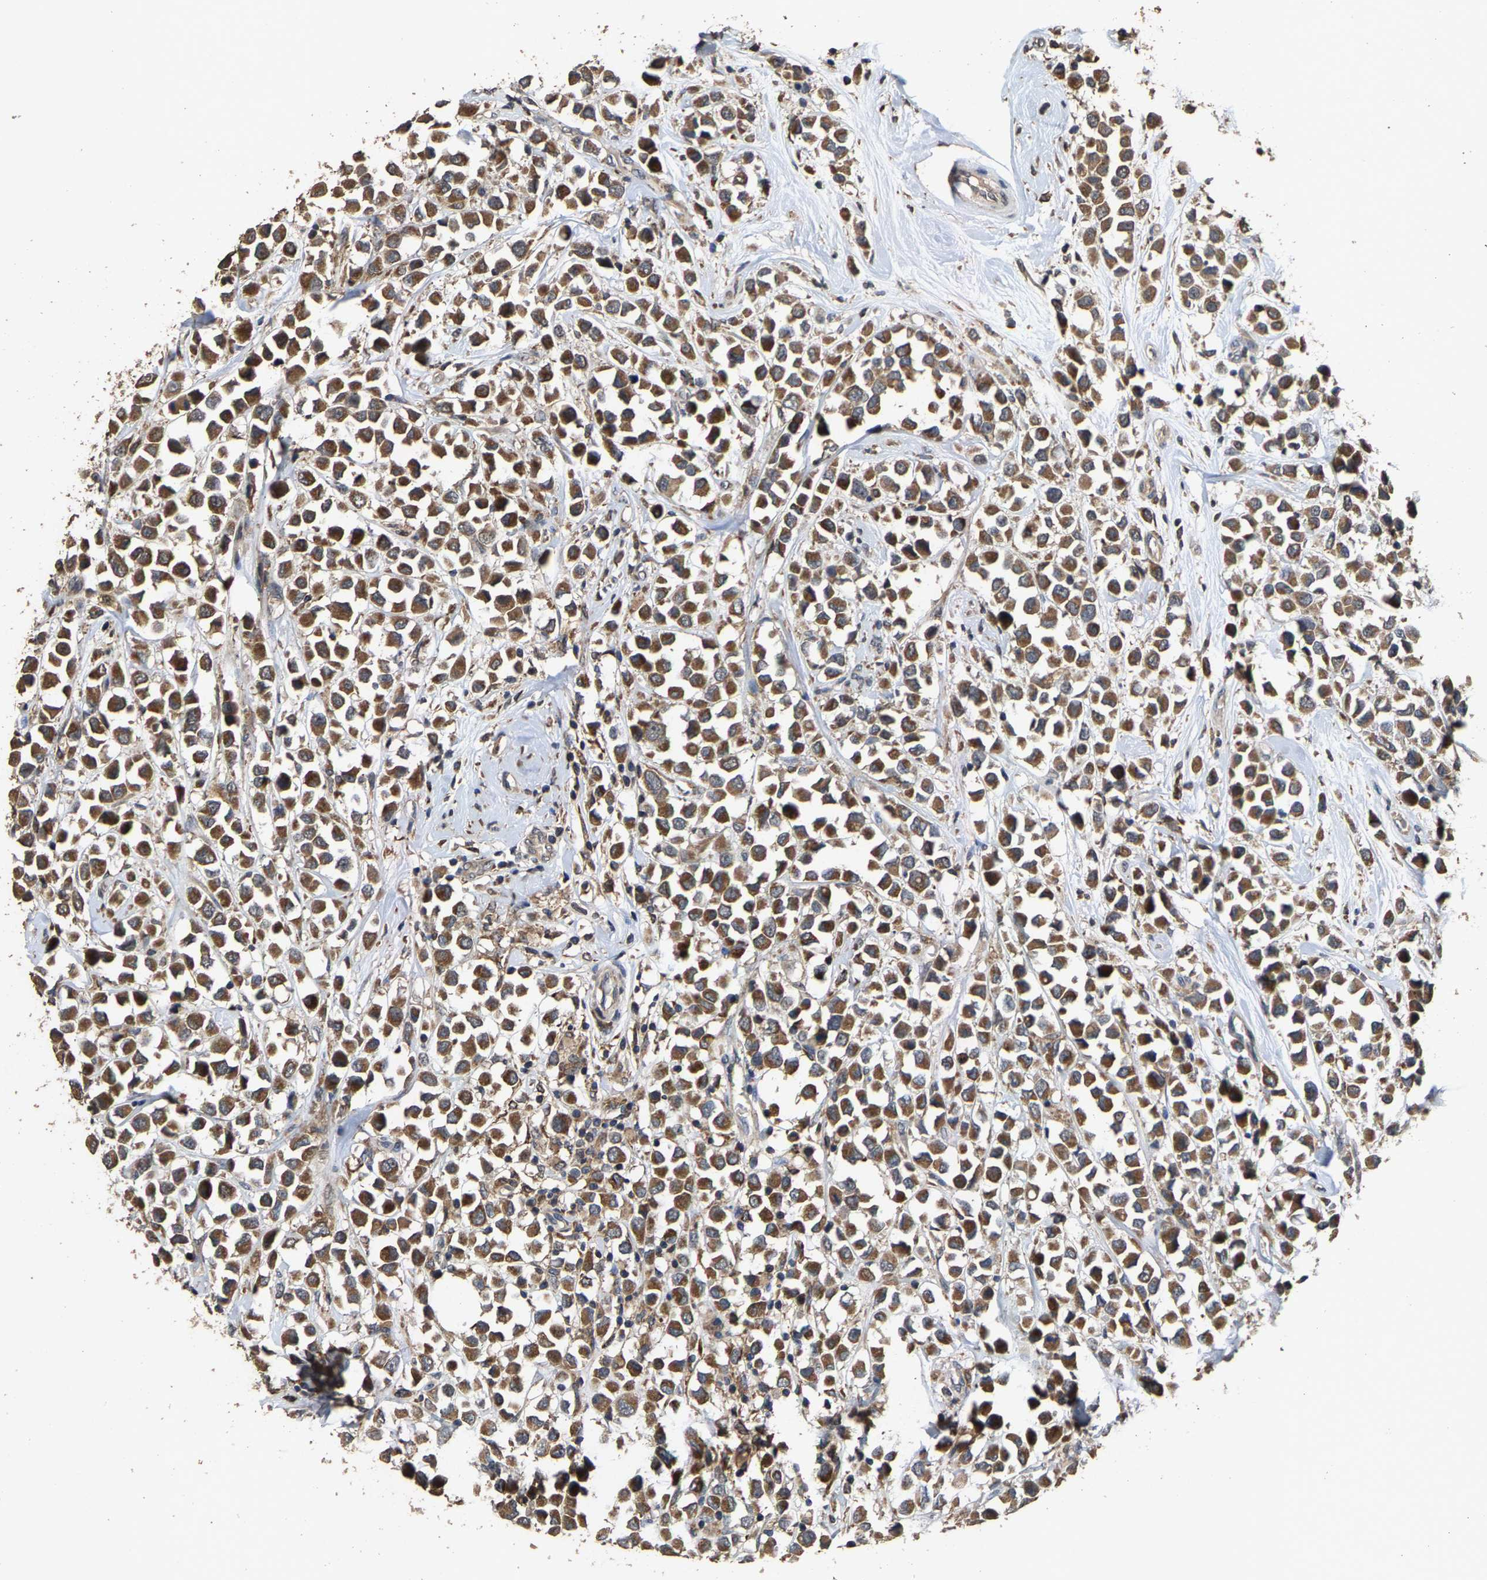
{"staining": {"intensity": "moderate", "quantity": ">75%", "location": "cytoplasmic/membranous"}, "tissue": "breast cancer", "cell_type": "Tumor cells", "image_type": "cancer", "snomed": [{"axis": "morphology", "description": "Duct carcinoma"}, {"axis": "topography", "description": "Breast"}], "caption": "Breast cancer (intraductal carcinoma) stained with a protein marker reveals moderate staining in tumor cells.", "gene": "TDRKH", "patient": {"sex": "female", "age": 61}}